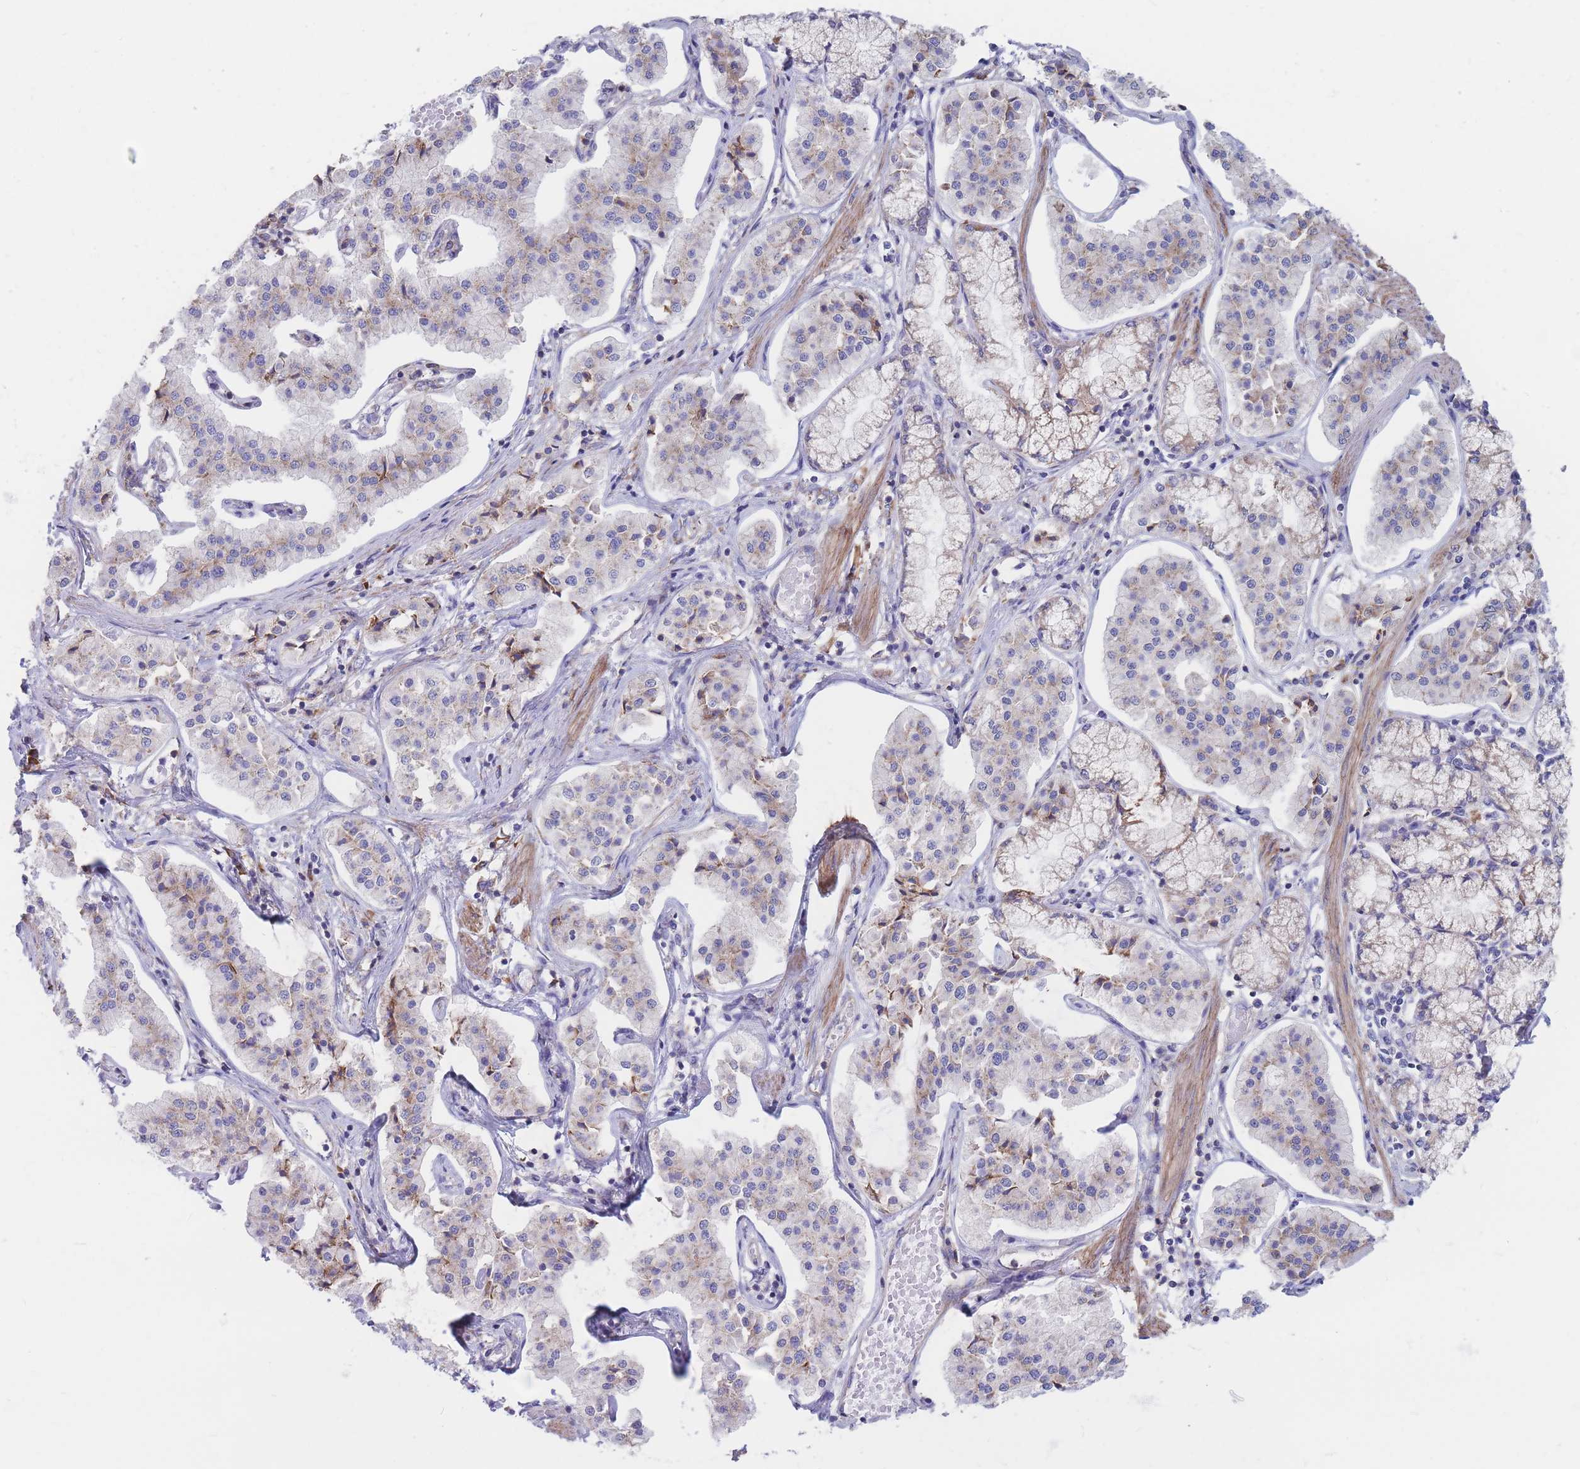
{"staining": {"intensity": "weak", "quantity": "<25%", "location": "cytoplasmic/membranous"}, "tissue": "pancreatic cancer", "cell_type": "Tumor cells", "image_type": "cancer", "snomed": [{"axis": "morphology", "description": "Adenocarcinoma, NOS"}, {"axis": "topography", "description": "Pancreas"}], "caption": "Pancreatic cancer (adenocarcinoma) was stained to show a protein in brown. There is no significant expression in tumor cells. (Brightfield microscopy of DAB (3,3'-diaminobenzidine) immunohistochemistry at high magnification).", "gene": "RPL8", "patient": {"sex": "female", "age": 50}}